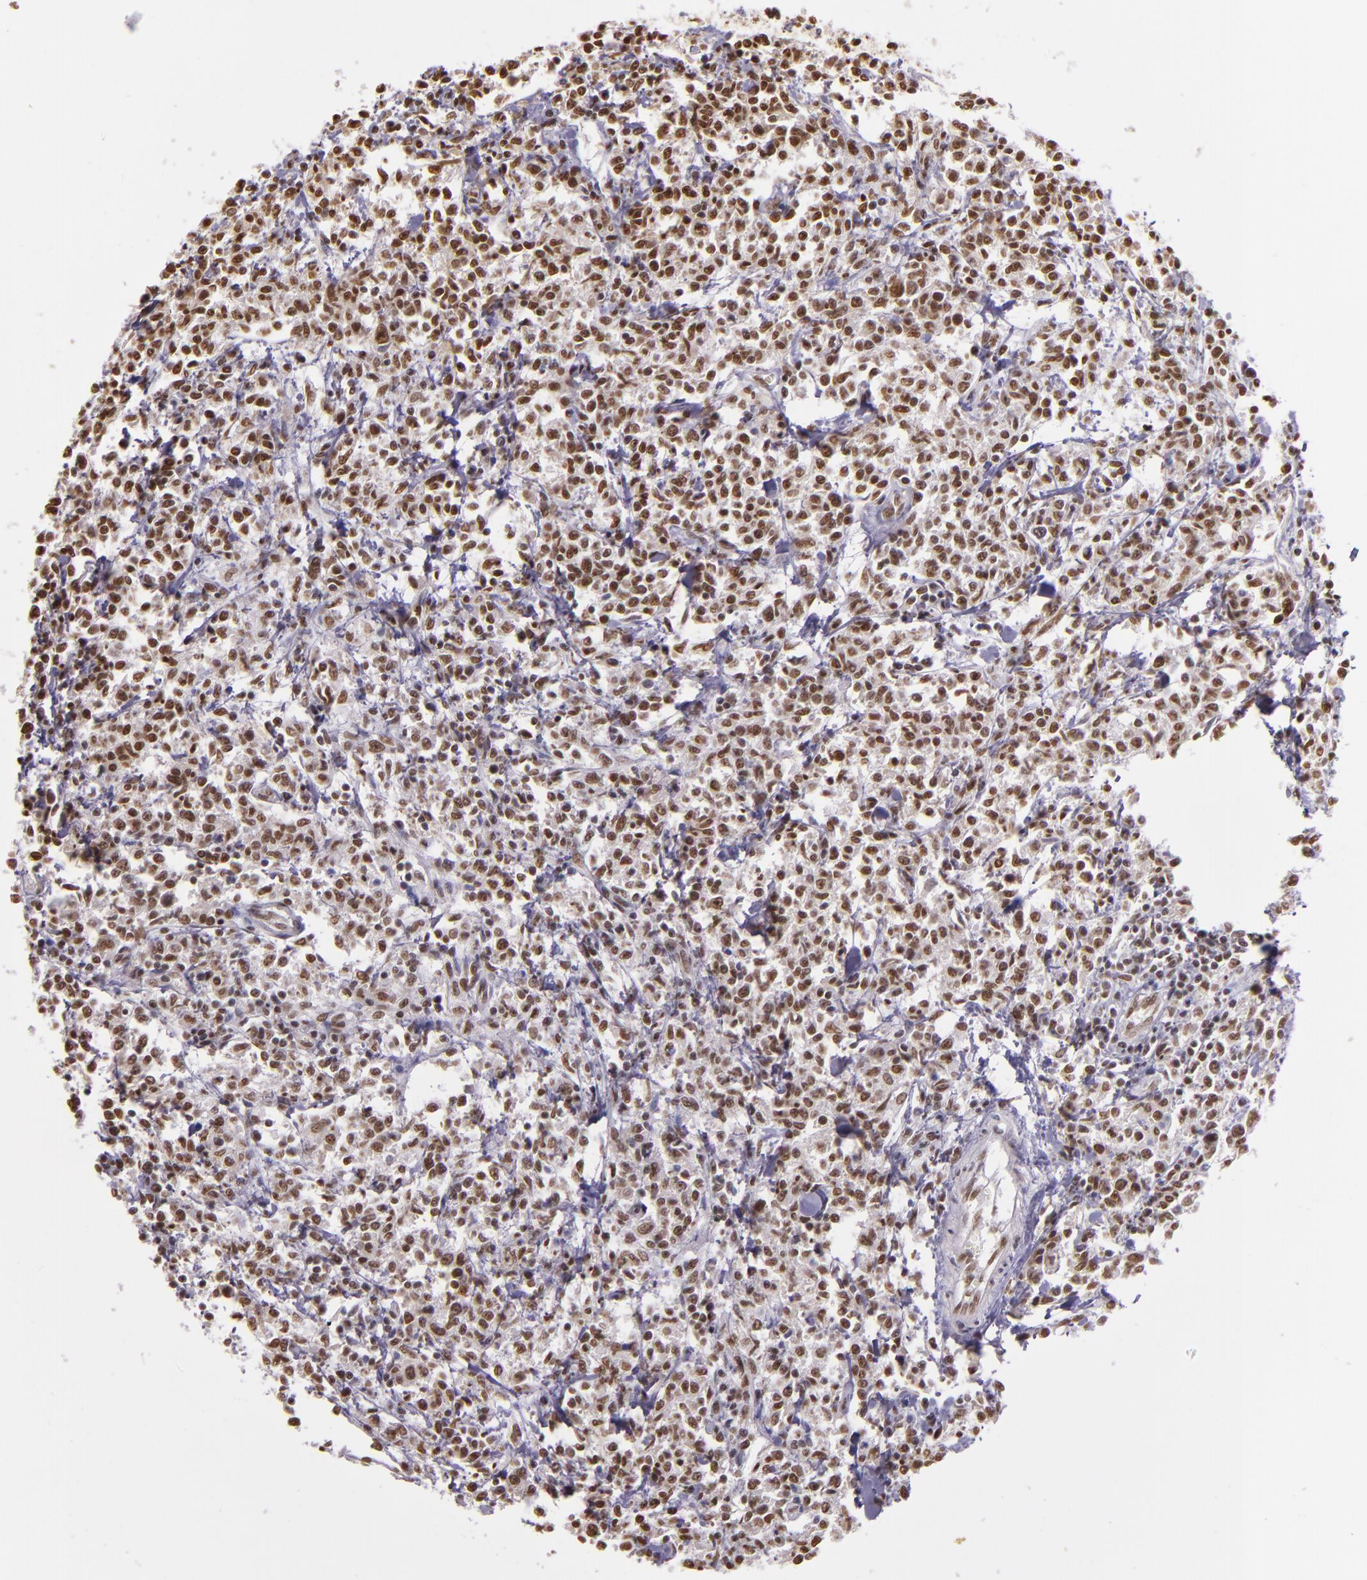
{"staining": {"intensity": "moderate", "quantity": ">75%", "location": "nuclear"}, "tissue": "lymphoma", "cell_type": "Tumor cells", "image_type": "cancer", "snomed": [{"axis": "morphology", "description": "Malignant lymphoma, non-Hodgkin's type, Low grade"}, {"axis": "topography", "description": "Small intestine"}], "caption": "Immunohistochemical staining of human lymphoma displays medium levels of moderate nuclear protein staining in about >75% of tumor cells.", "gene": "USF1", "patient": {"sex": "female", "age": 59}}